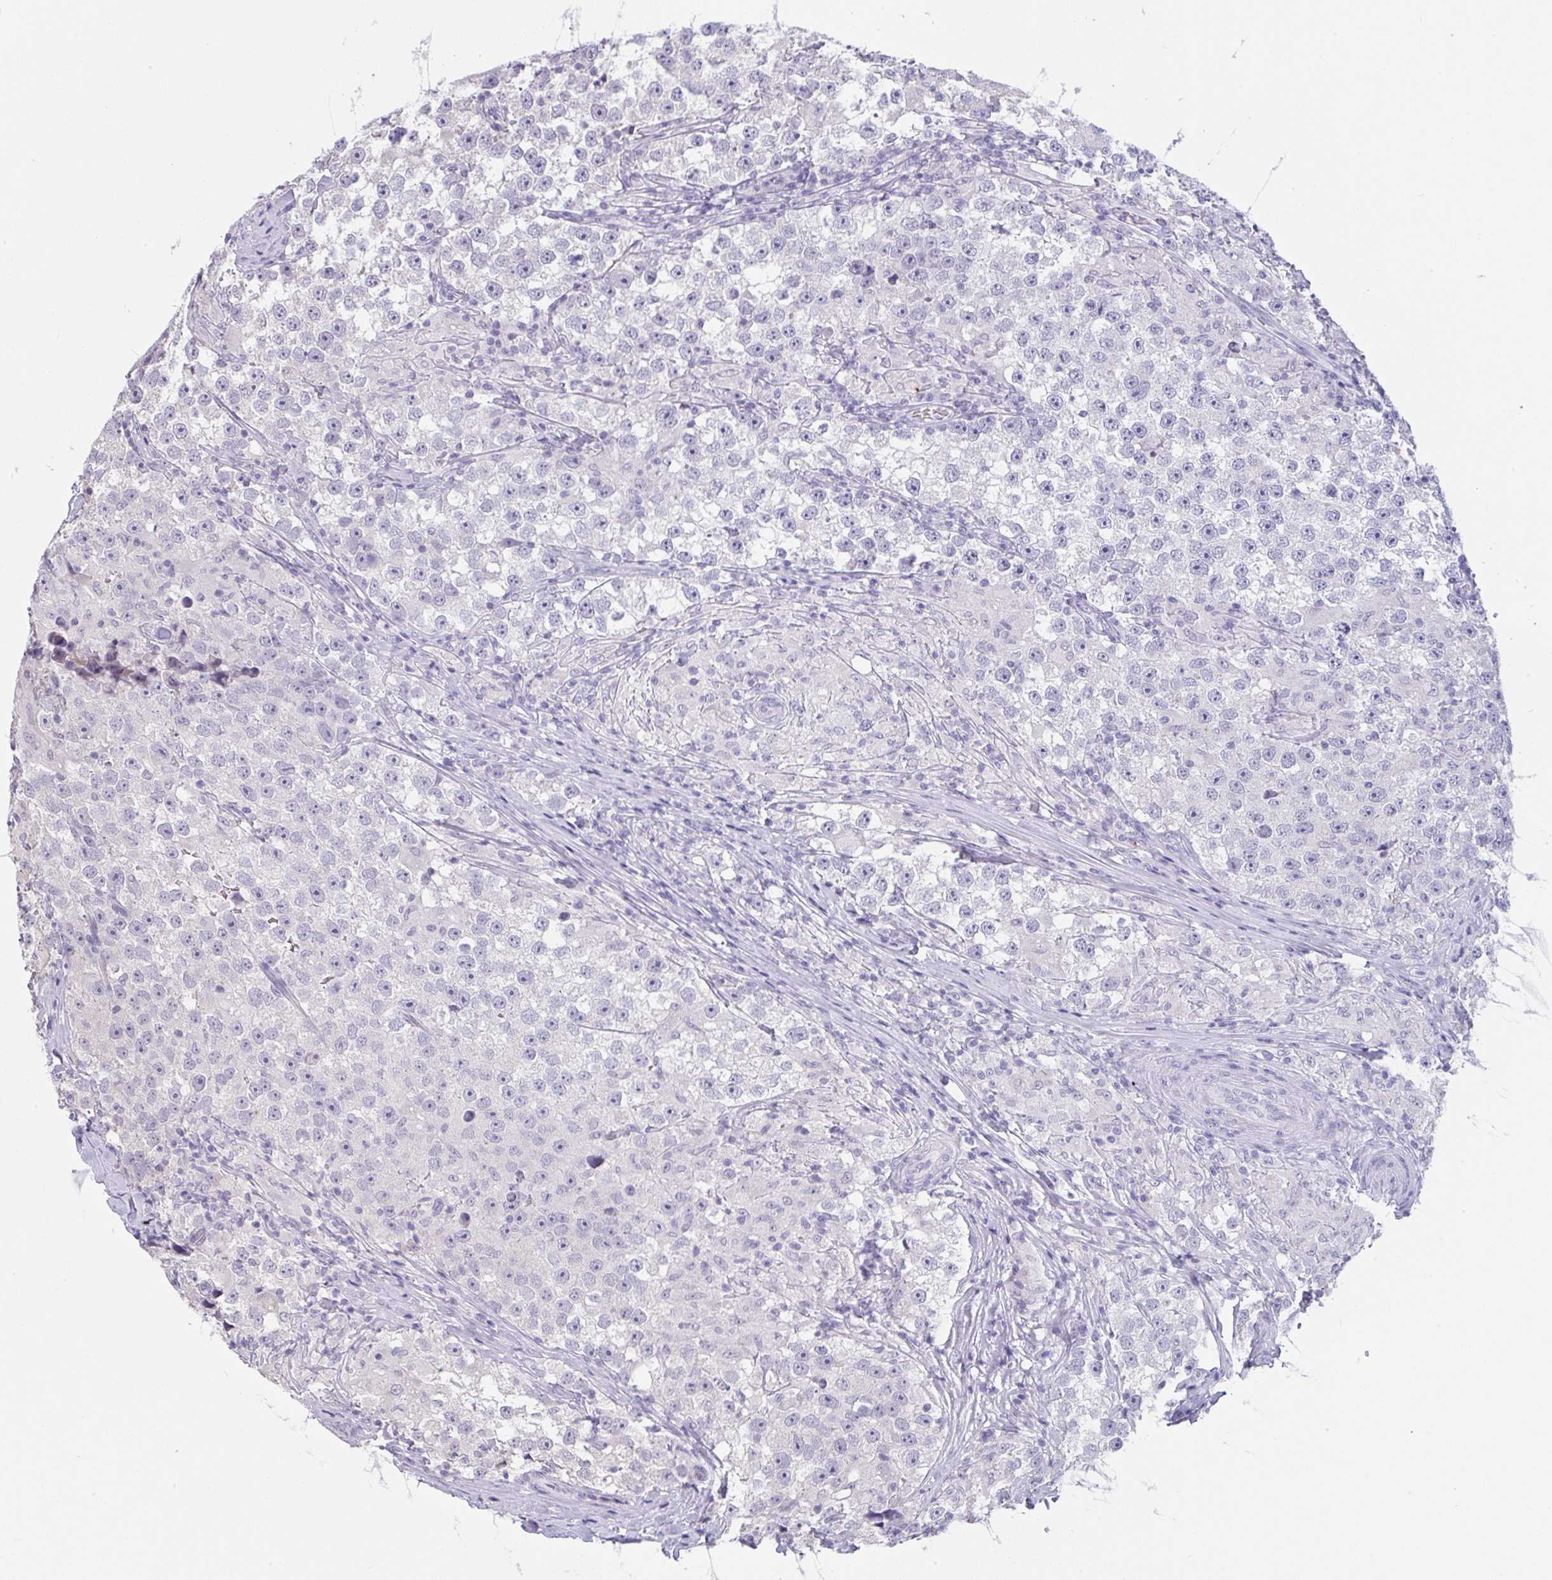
{"staining": {"intensity": "negative", "quantity": "none", "location": "none"}, "tissue": "testis cancer", "cell_type": "Tumor cells", "image_type": "cancer", "snomed": [{"axis": "morphology", "description": "Seminoma, NOS"}, {"axis": "topography", "description": "Testis"}], "caption": "Immunohistochemistry image of human testis seminoma stained for a protein (brown), which shows no positivity in tumor cells.", "gene": "ZNF784", "patient": {"sex": "male", "age": 46}}